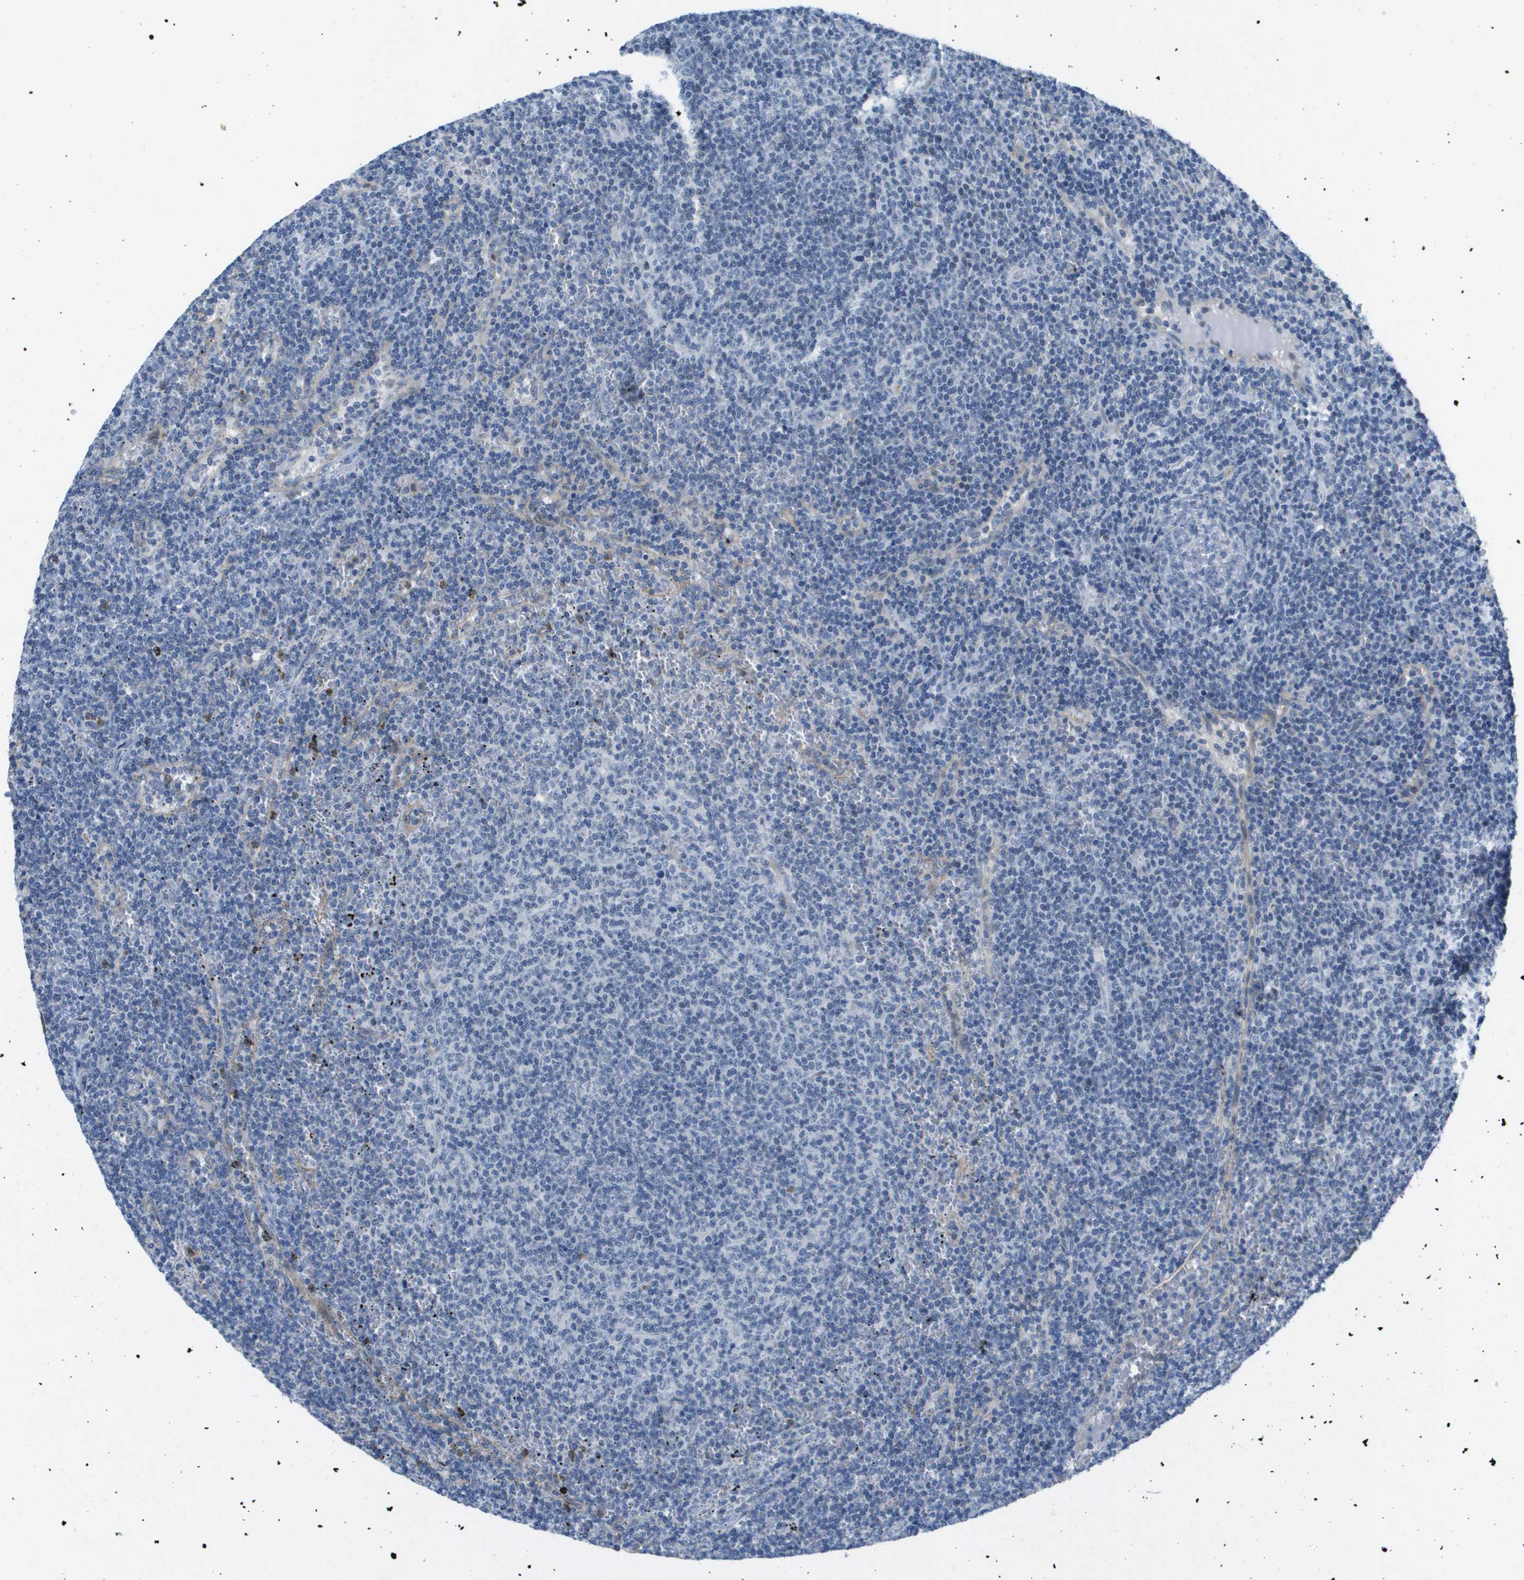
{"staining": {"intensity": "negative", "quantity": "none", "location": "none"}, "tissue": "lymphoma", "cell_type": "Tumor cells", "image_type": "cancer", "snomed": [{"axis": "morphology", "description": "Malignant lymphoma, non-Hodgkin's type, Low grade"}, {"axis": "topography", "description": "Spleen"}], "caption": "Immunohistochemistry (IHC) micrograph of neoplastic tissue: low-grade malignant lymphoma, non-Hodgkin's type stained with DAB demonstrates no significant protein staining in tumor cells.", "gene": "ITGA6", "patient": {"sex": "female", "age": 50}}